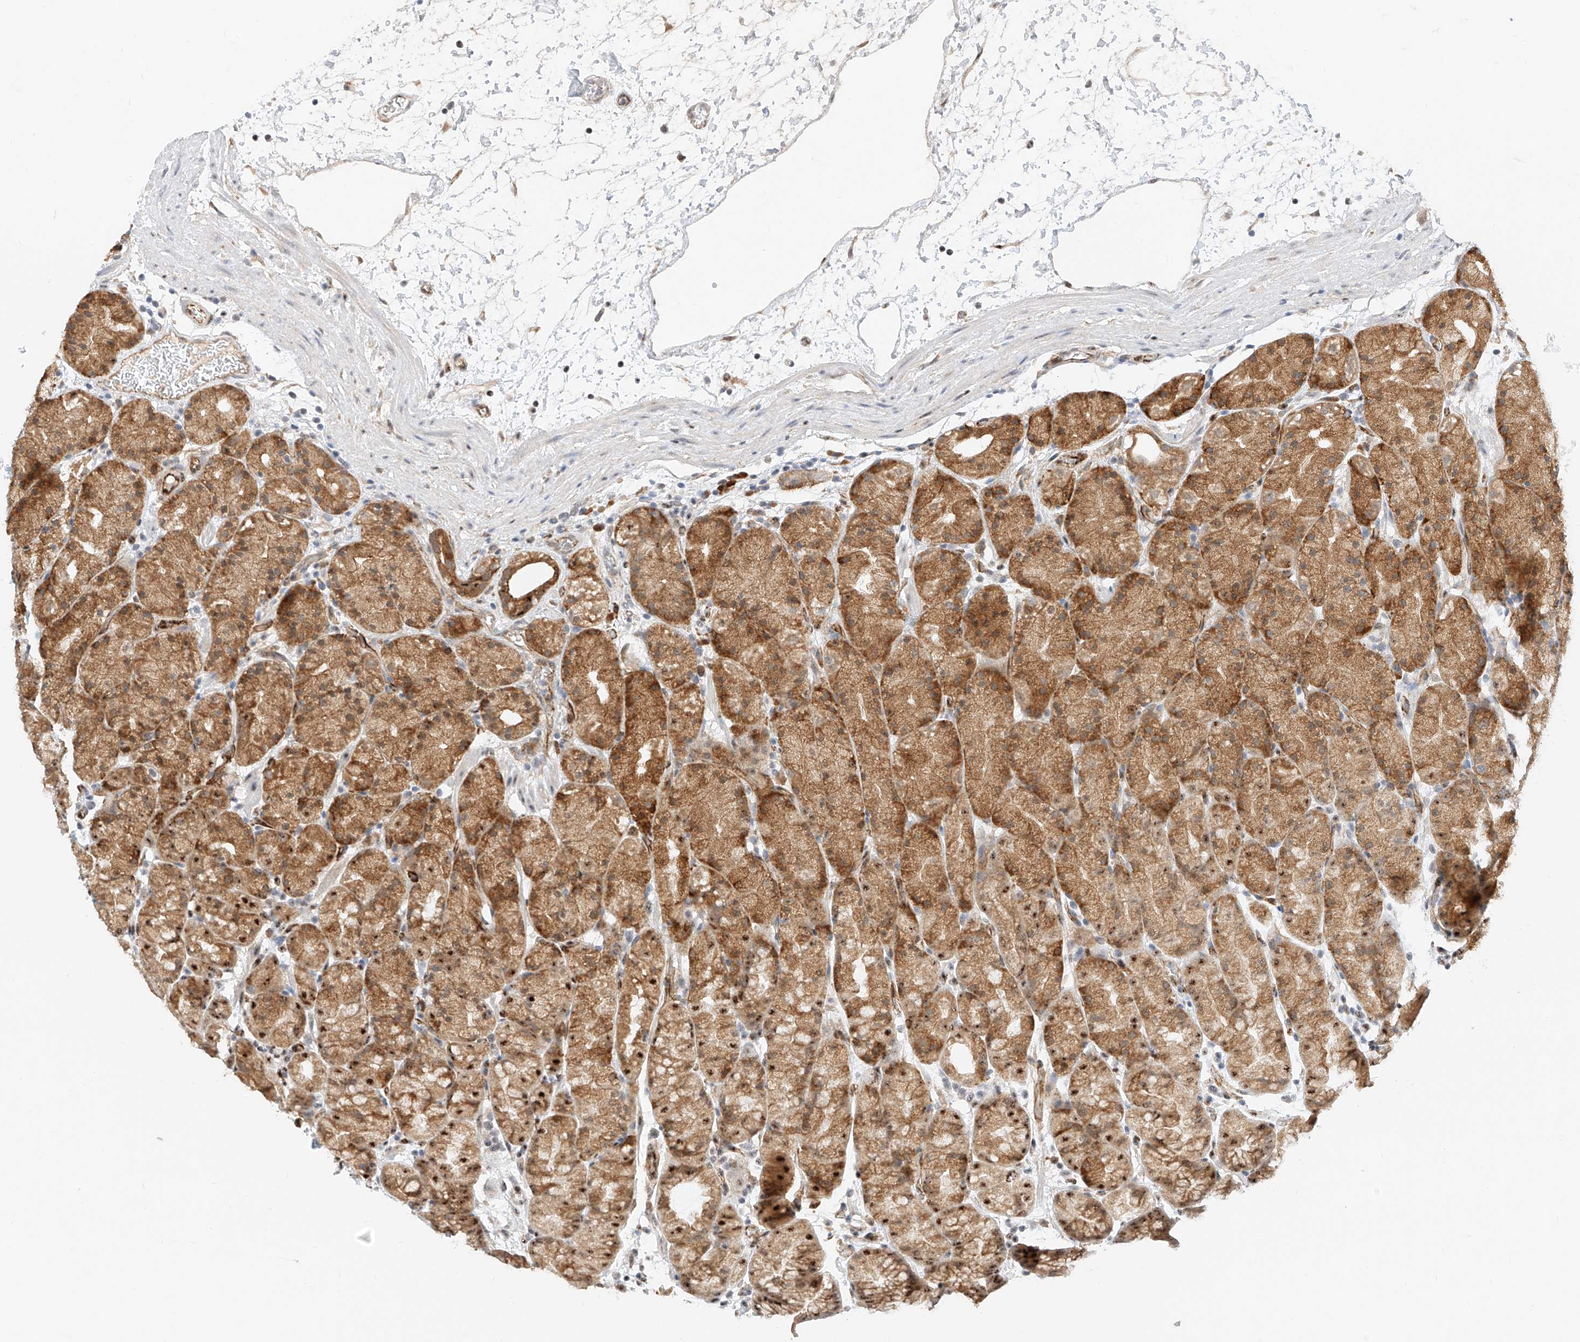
{"staining": {"intensity": "strong", "quantity": ">75%", "location": "cytoplasmic/membranous,nuclear"}, "tissue": "stomach", "cell_type": "Glandular cells", "image_type": "normal", "snomed": [{"axis": "morphology", "description": "Normal tissue, NOS"}, {"axis": "topography", "description": "Stomach, upper"}], "caption": "Benign stomach exhibits strong cytoplasmic/membranous,nuclear positivity in approximately >75% of glandular cells, visualized by immunohistochemistry.", "gene": "ATXN7L2", "patient": {"sex": "male", "age": 48}}